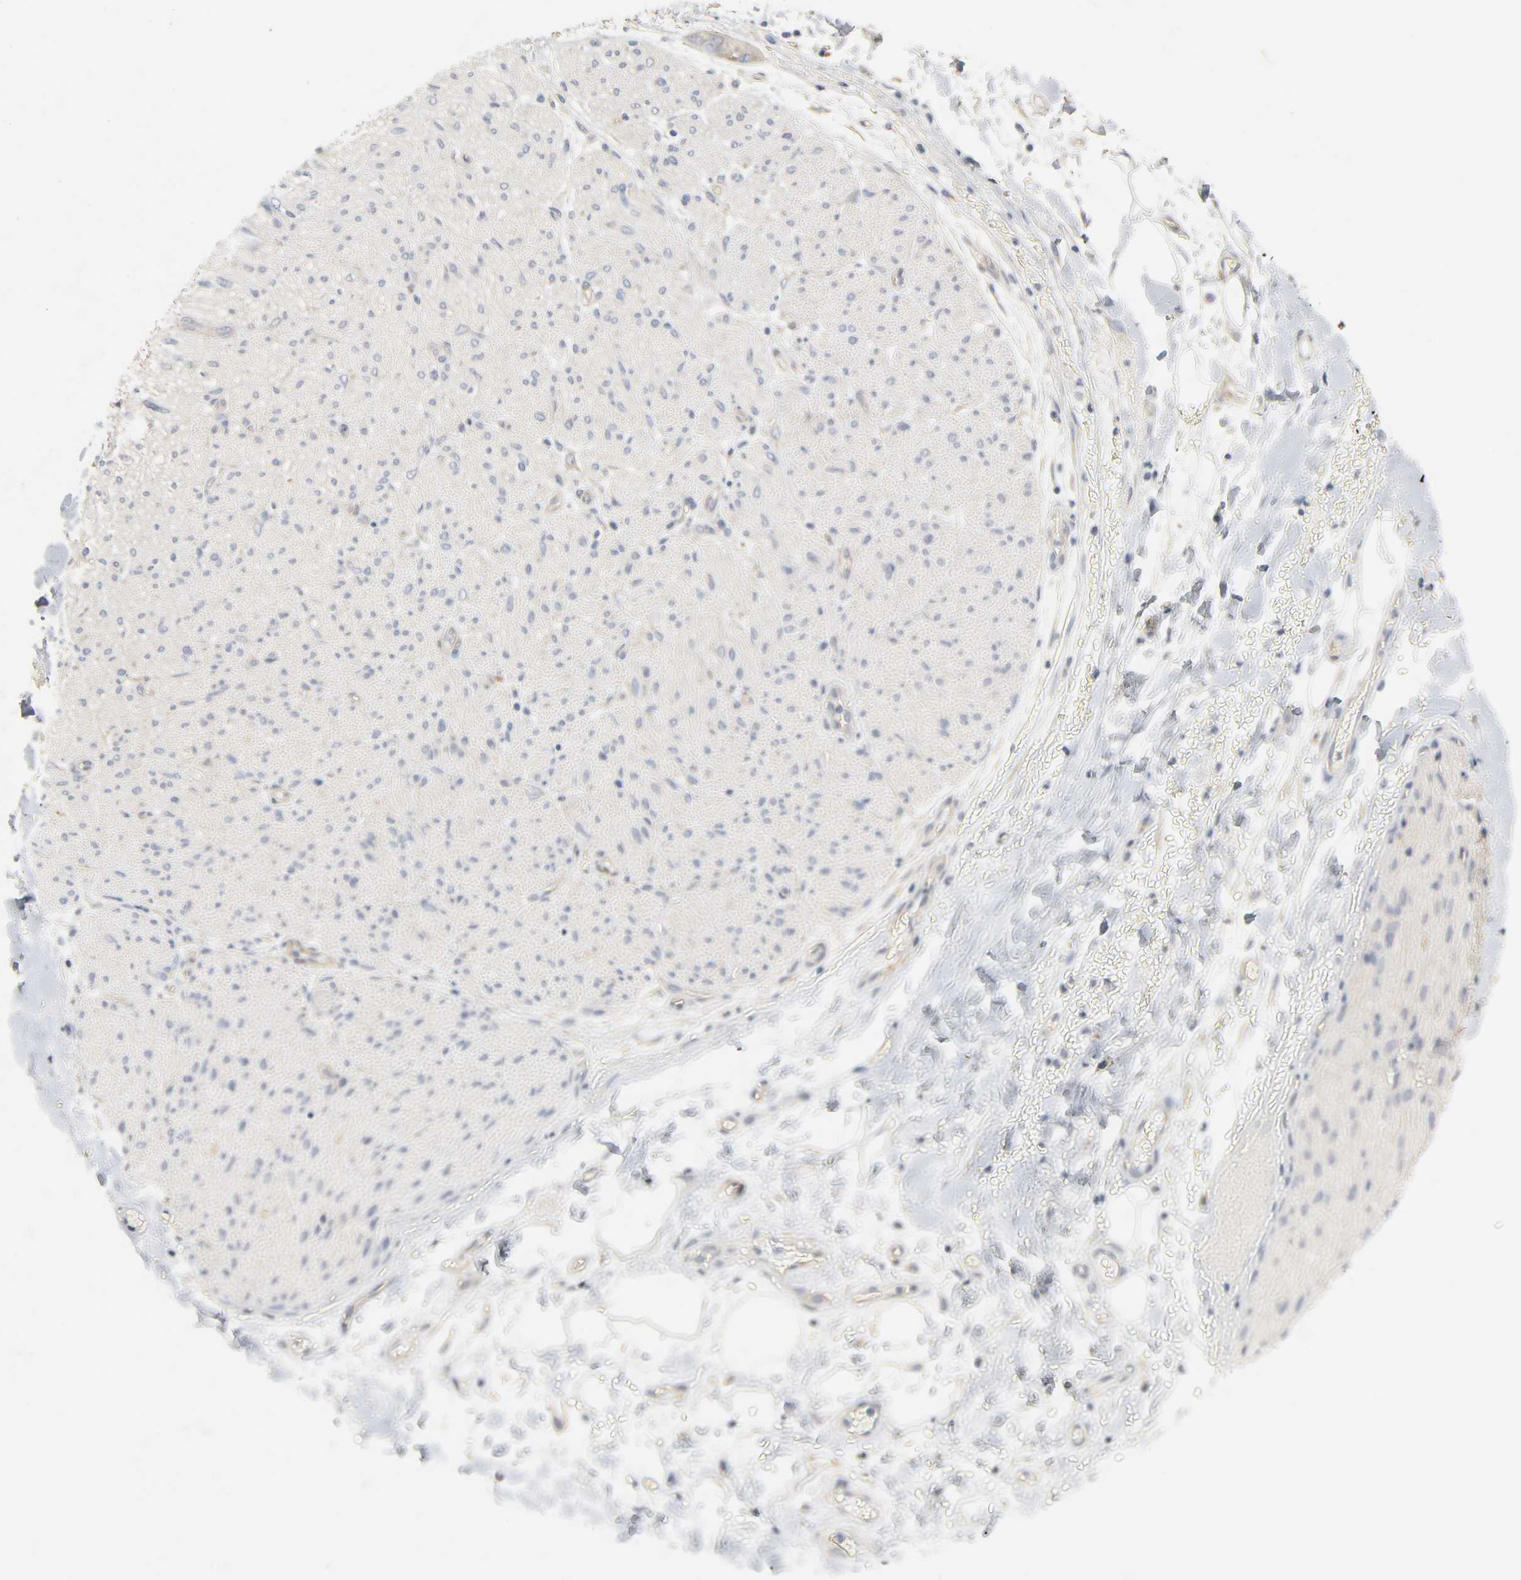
{"staining": {"intensity": "negative", "quantity": "none", "location": "none"}, "tissue": "adipose tissue", "cell_type": "Adipocytes", "image_type": "normal", "snomed": [{"axis": "morphology", "description": "Normal tissue, NOS"}, {"axis": "morphology", "description": "Cholangiocarcinoma"}, {"axis": "topography", "description": "Liver"}, {"axis": "topography", "description": "Peripheral nerve tissue"}], "caption": "Immunohistochemistry (IHC) photomicrograph of normal adipose tissue: human adipose tissue stained with DAB displays no significant protein positivity in adipocytes. (DAB (3,3'-diaminobenzidine) IHC, high magnification).", "gene": "ARPC1A", "patient": {"sex": "male", "age": 50}}